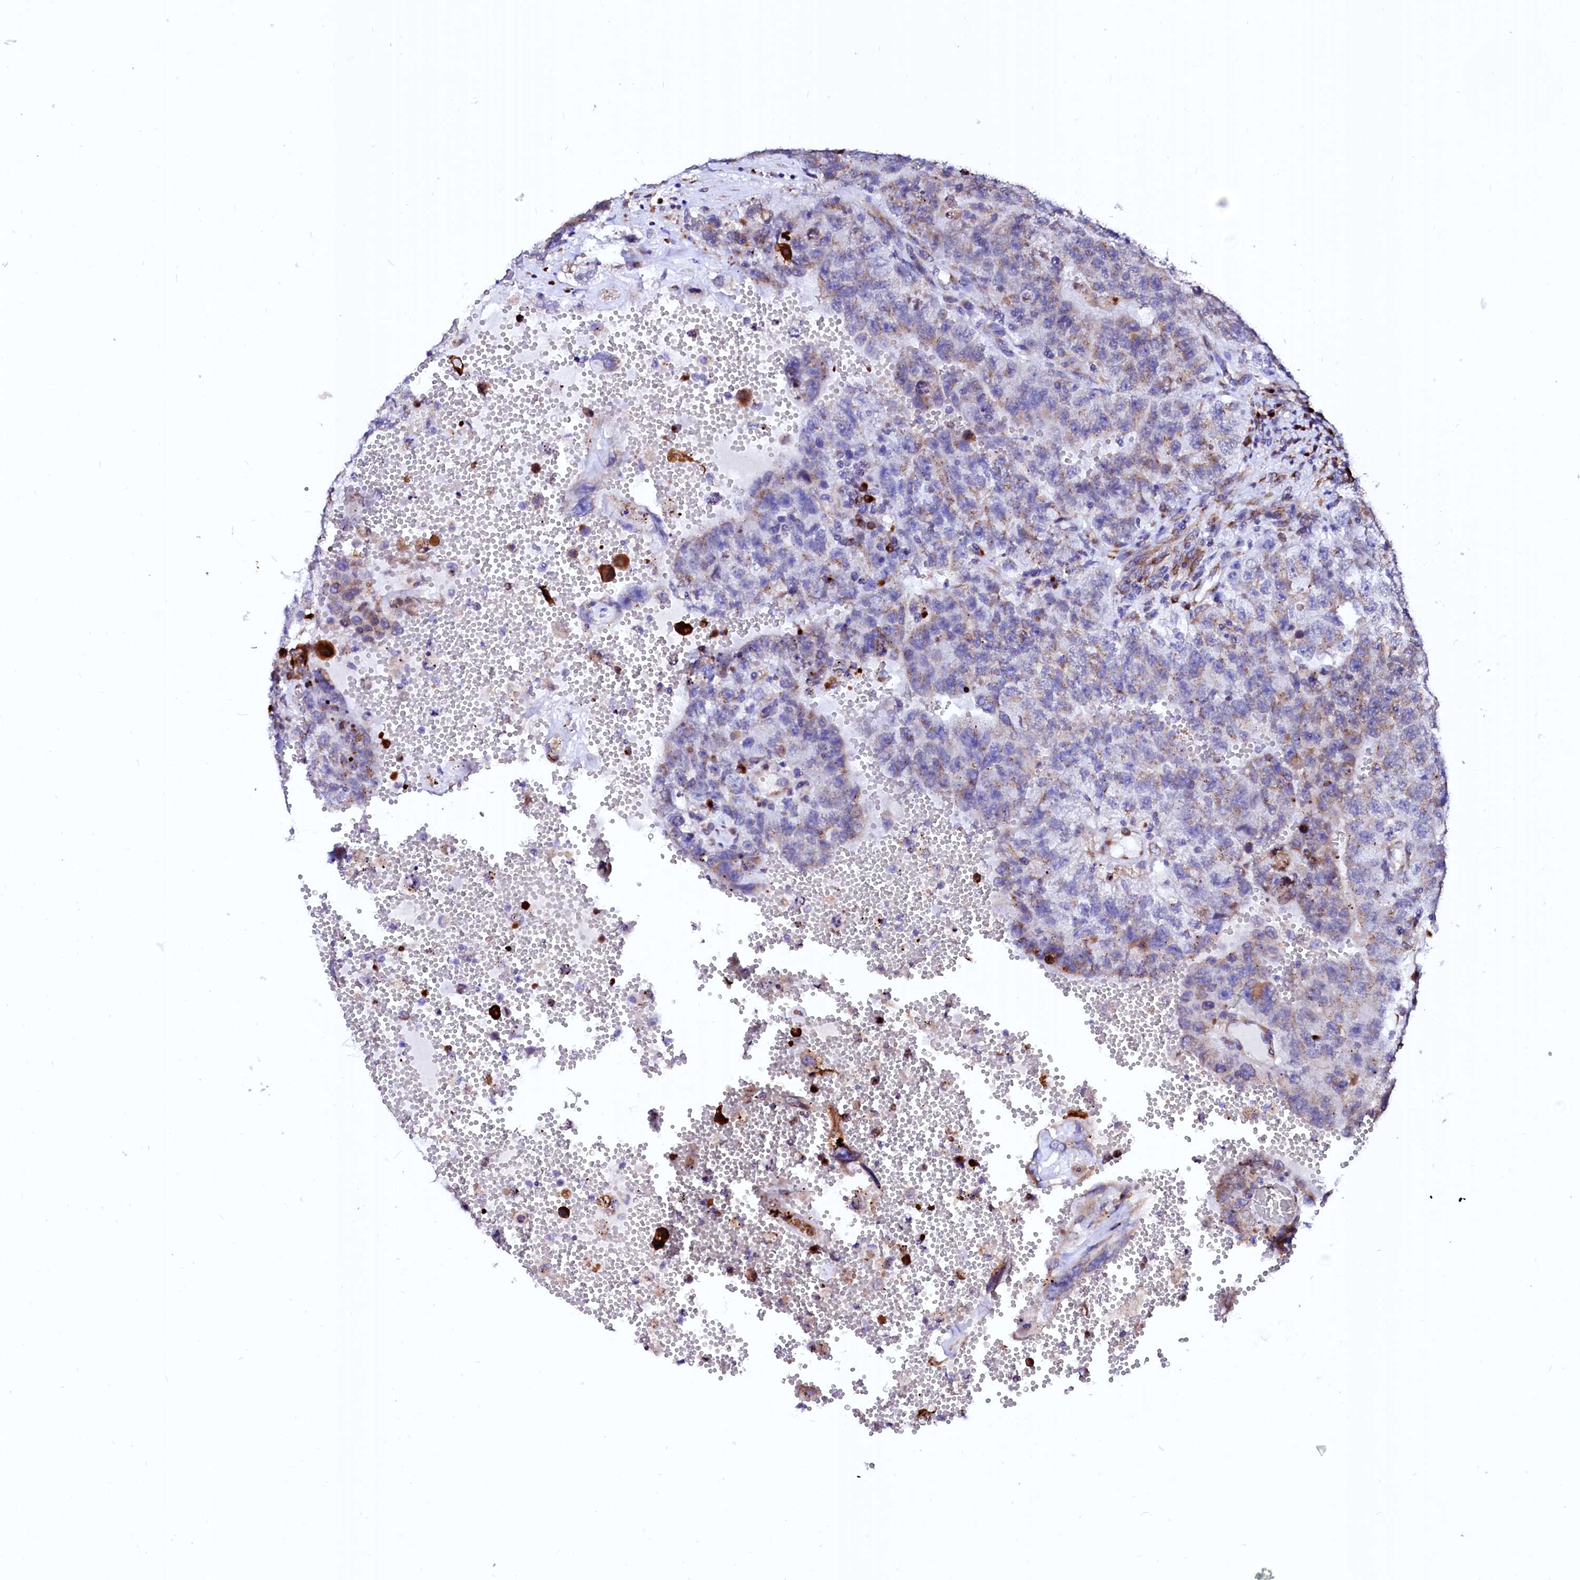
{"staining": {"intensity": "moderate", "quantity": "<25%", "location": "cytoplasmic/membranous"}, "tissue": "testis cancer", "cell_type": "Tumor cells", "image_type": "cancer", "snomed": [{"axis": "morphology", "description": "Carcinoma, Embryonal, NOS"}, {"axis": "topography", "description": "Testis"}], "caption": "IHC of human embryonal carcinoma (testis) demonstrates low levels of moderate cytoplasmic/membranous positivity in about <25% of tumor cells.", "gene": "LMAN1", "patient": {"sex": "male", "age": 26}}